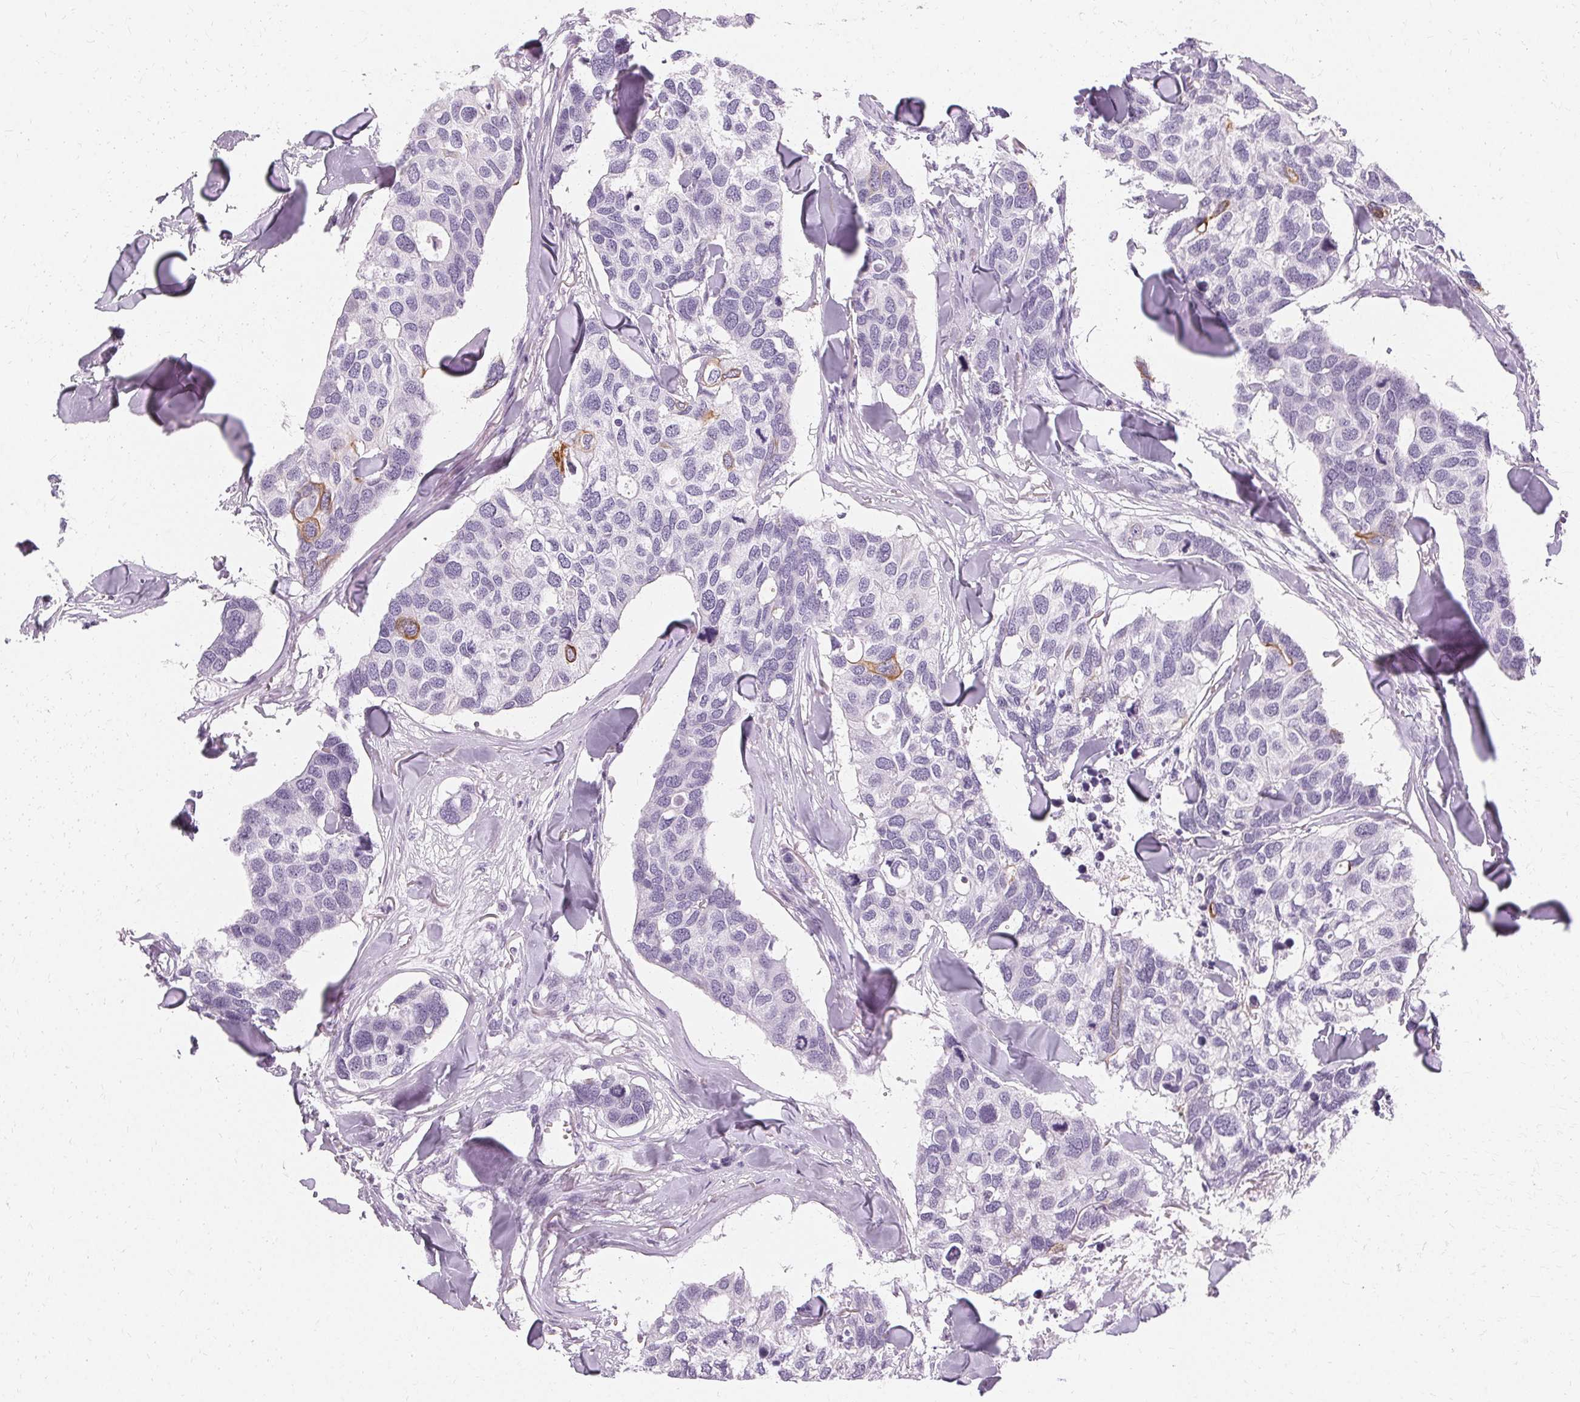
{"staining": {"intensity": "moderate", "quantity": "<25%", "location": "cytoplasmic/membranous"}, "tissue": "breast cancer", "cell_type": "Tumor cells", "image_type": "cancer", "snomed": [{"axis": "morphology", "description": "Duct carcinoma"}, {"axis": "topography", "description": "Breast"}], "caption": "Tumor cells reveal moderate cytoplasmic/membranous staining in approximately <25% of cells in breast cancer.", "gene": "KRT6C", "patient": {"sex": "female", "age": 83}}